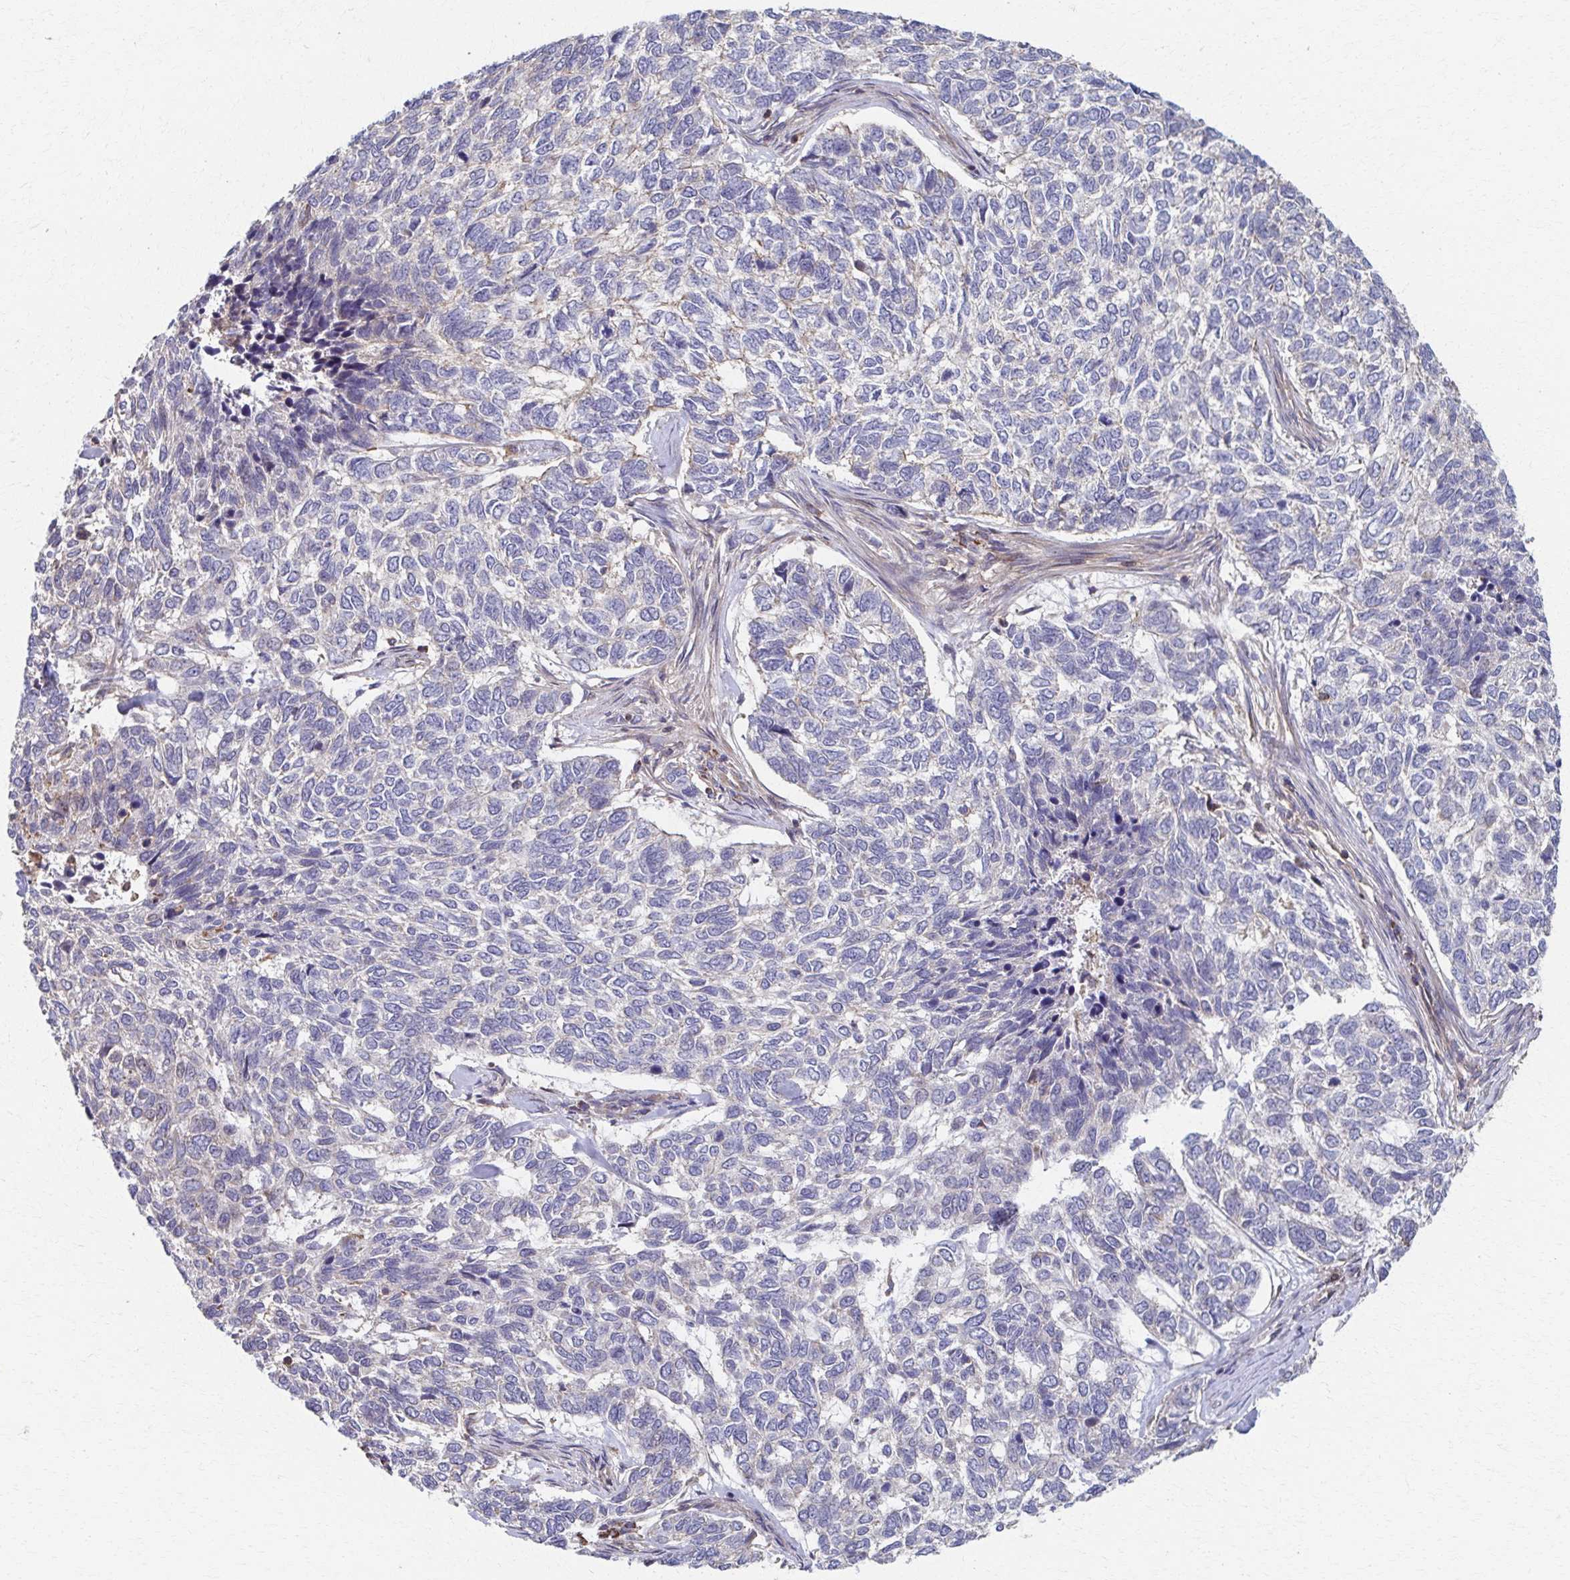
{"staining": {"intensity": "negative", "quantity": "none", "location": "none"}, "tissue": "skin cancer", "cell_type": "Tumor cells", "image_type": "cancer", "snomed": [{"axis": "morphology", "description": "Basal cell carcinoma"}, {"axis": "topography", "description": "Skin"}], "caption": "This is an immunohistochemistry image of skin cancer (basal cell carcinoma). There is no staining in tumor cells.", "gene": "KLHL34", "patient": {"sex": "female", "age": 65}}